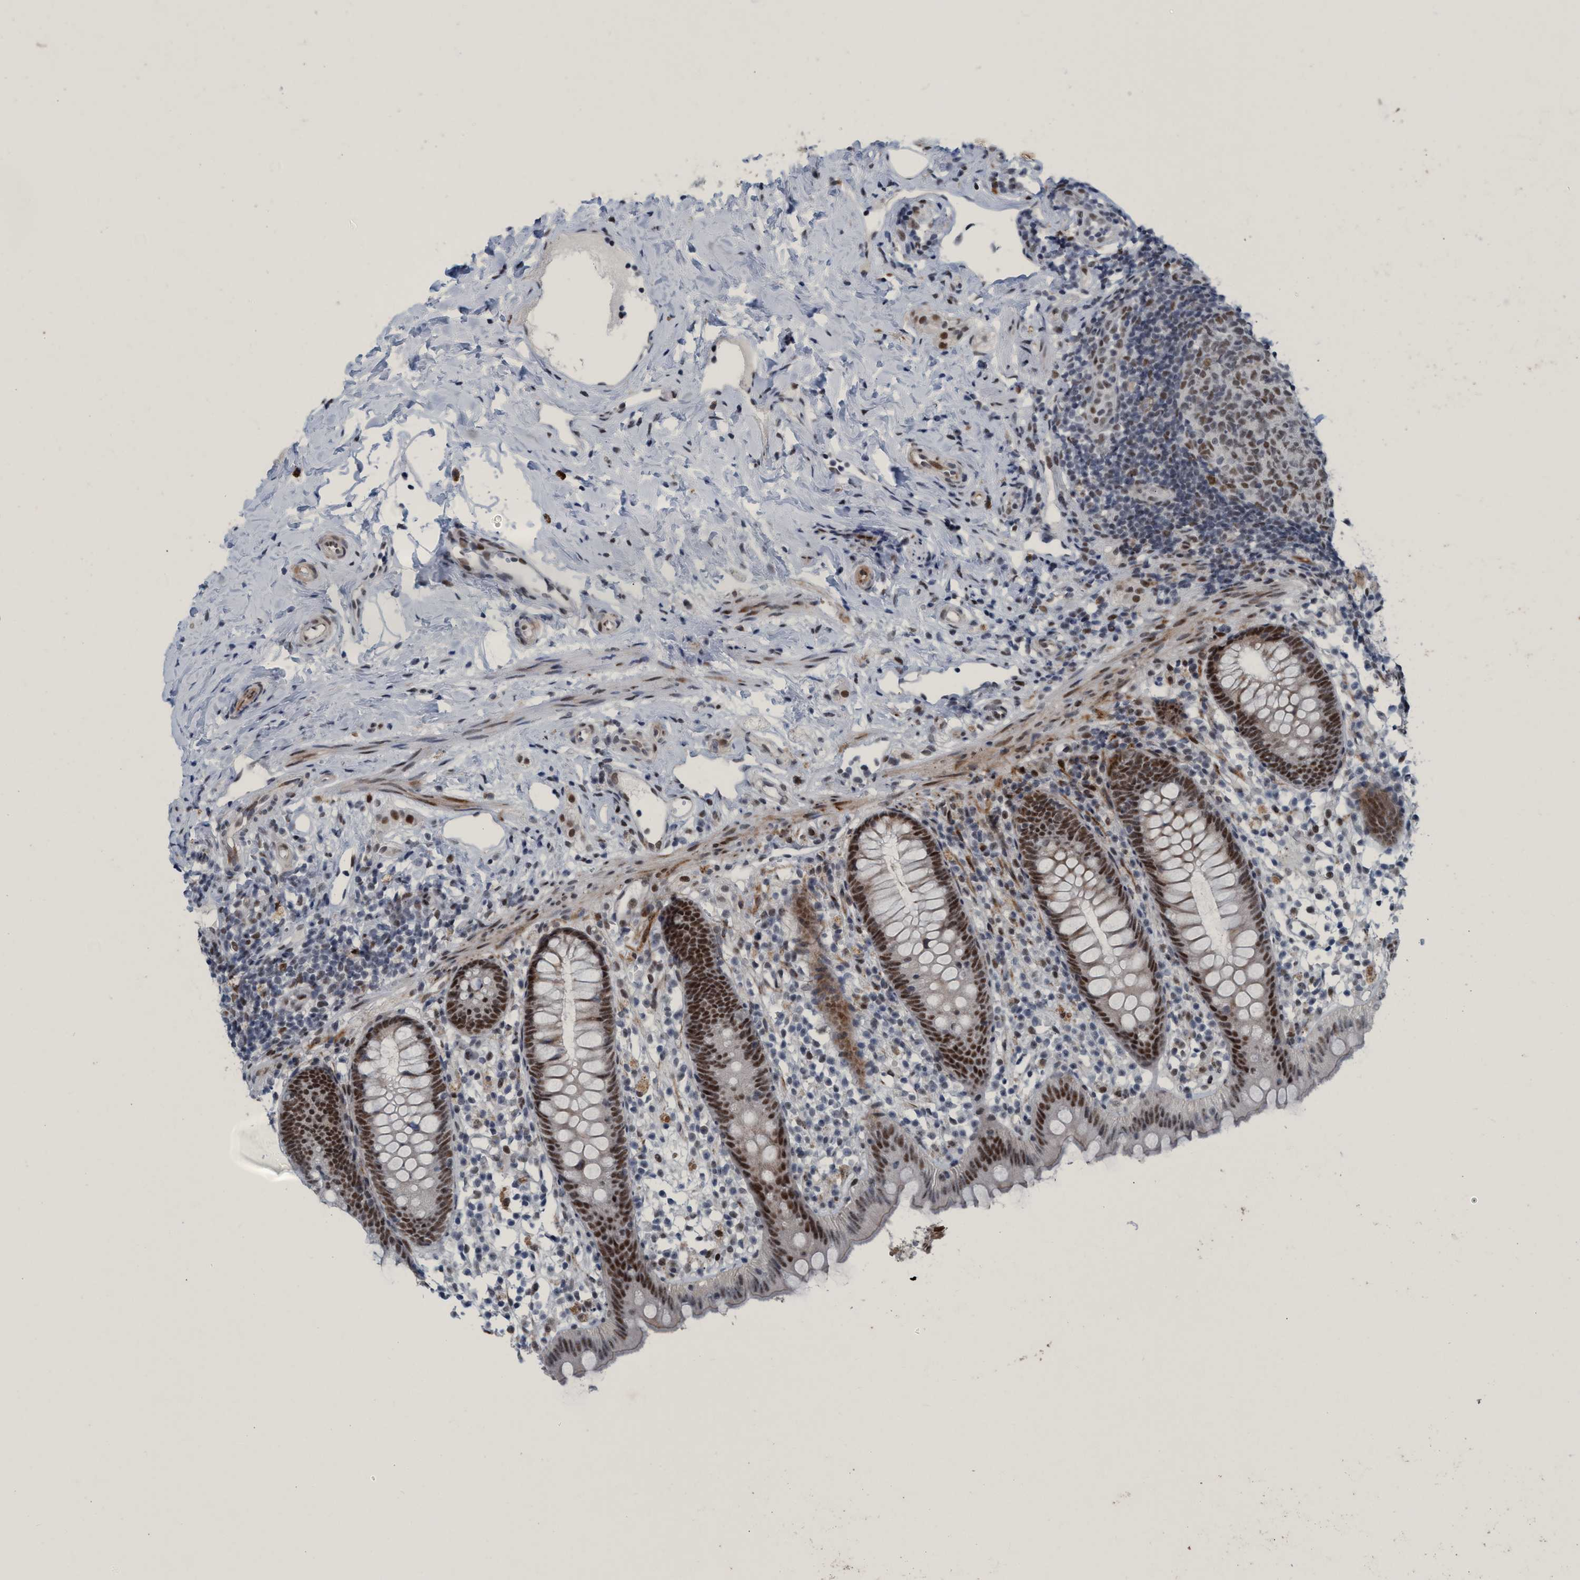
{"staining": {"intensity": "moderate", "quantity": ">75%", "location": "nuclear"}, "tissue": "appendix", "cell_type": "Glandular cells", "image_type": "normal", "snomed": [{"axis": "morphology", "description": "Normal tissue, NOS"}, {"axis": "topography", "description": "Appendix"}], "caption": "A high-resolution photomicrograph shows IHC staining of unremarkable appendix, which demonstrates moderate nuclear positivity in approximately >75% of glandular cells.", "gene": "CWC27", "patient": {"sex": "female", "age": 20}}